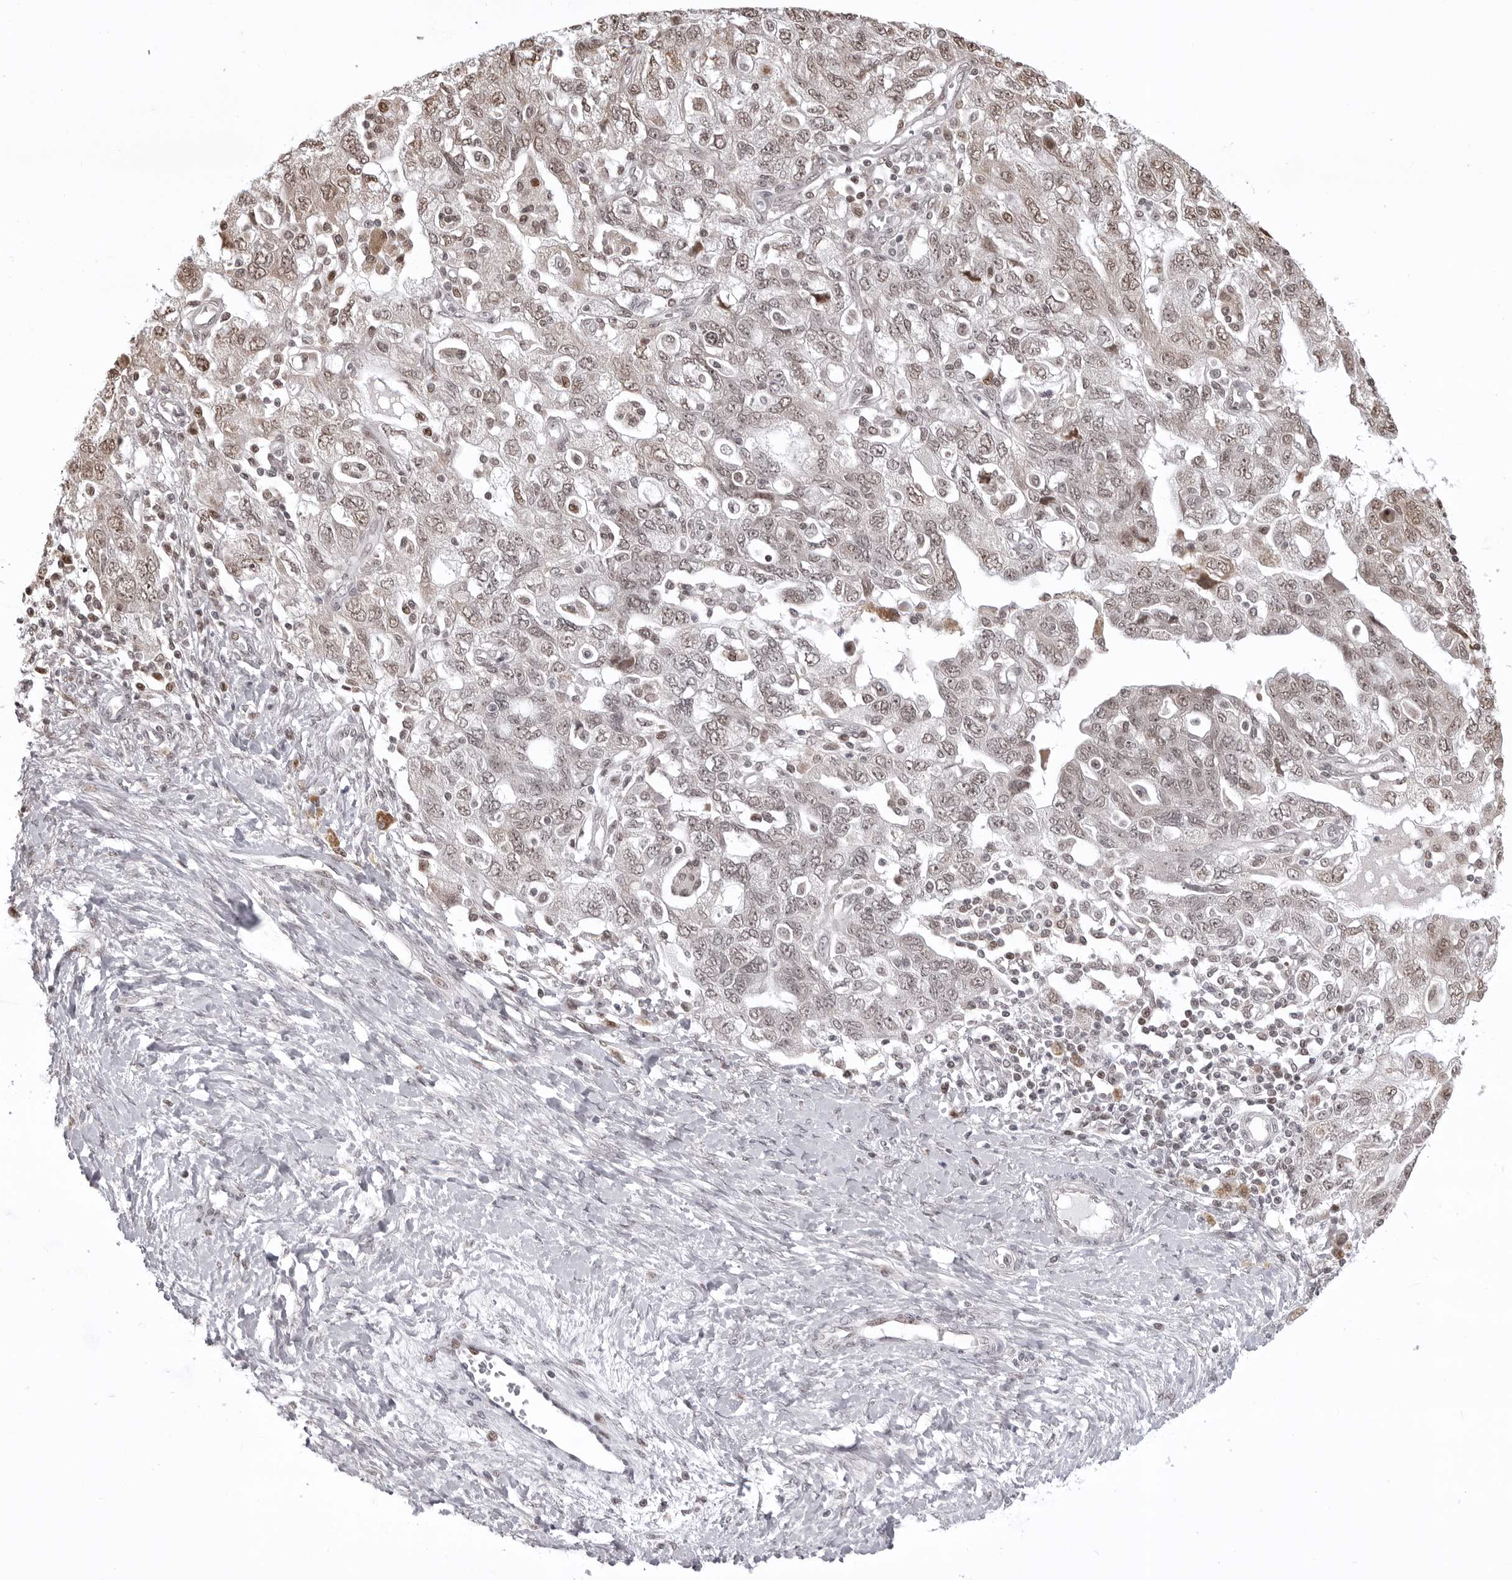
{"staining": {"intensity": "weak", "quantity": "25%-75%", "location": "nuclear"}, "tissue": "ovarian cancer", "cell_type": "Tumor cells", "image_type": "cancer", "snomed": [{"axis": "morphology", "description": "Carcinoma, NOS"}, {"axis": "morphology", "description": "Cystadenocarcinoma, serous, NOS"}, {"axis": "topography", "description": "Ovary"}], "caption": "Immunohistochemical staining of ovarian serous cystadenocarcinoma displays low levels of weak nuclear protein staining in approximately 25%-75% of tumor cells.", "gene": "PHF3", "patient": {"sex": "female", "age": 69}}